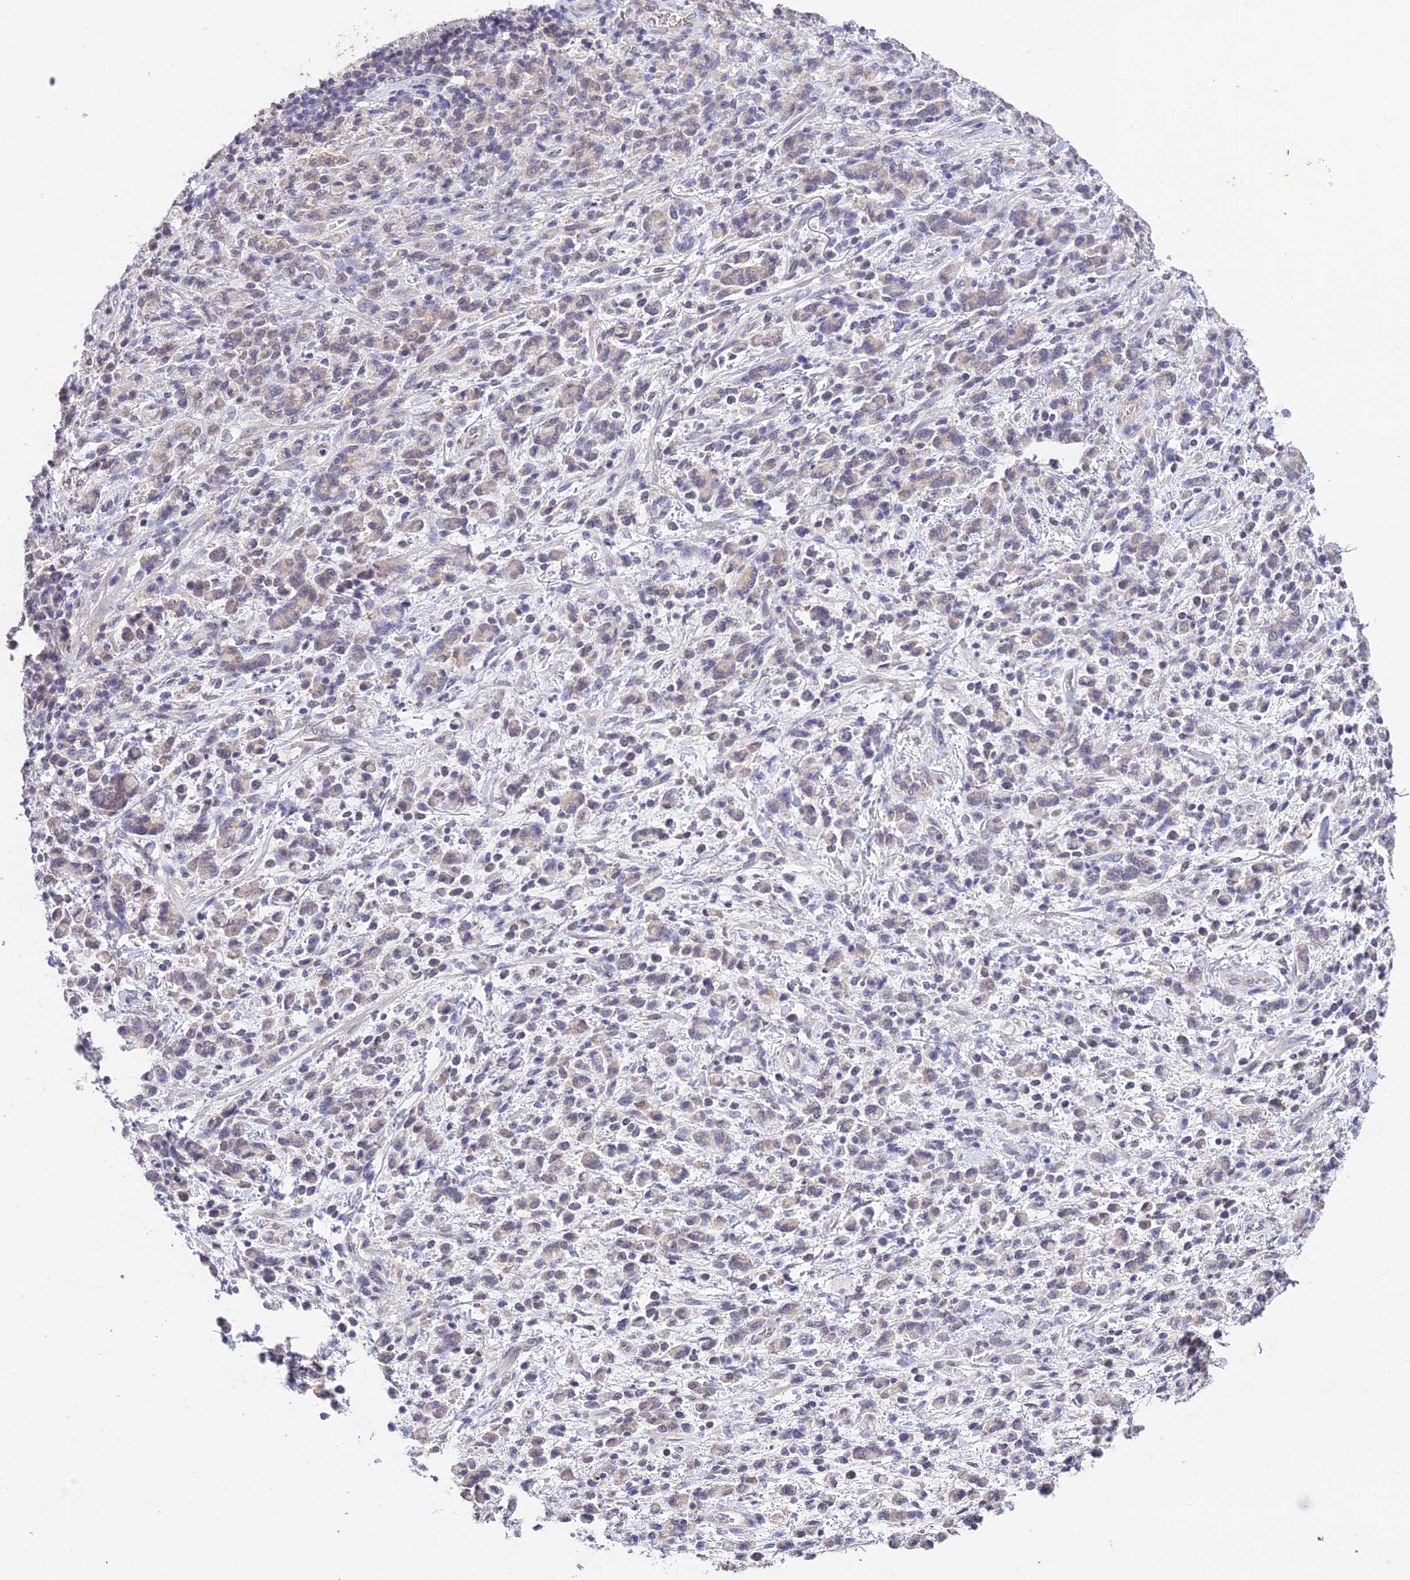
{"staining": {"intensity": "weak", "quantity": "<25%", "location": "cytoplasmic/membranous"}, "tissue": "stomach cancer", "cell_type": "Tumor cells", "image_type": "cancer", "snomed": [{"axis": "morphology", "description": "Adenocarcinoma, NOS"}, {"axis": "topography", "description": "Stomach"}], "caption": "Immunohistochemistry histopathology image of neoplastic tissue: stomach adenocarcinoma stained with DAB (3,3'-diaminobenzidine) shows no significant protein positivity in tumor cells.", "gene": "PGK1", "patient": {"sex": "male", "age": 77}}